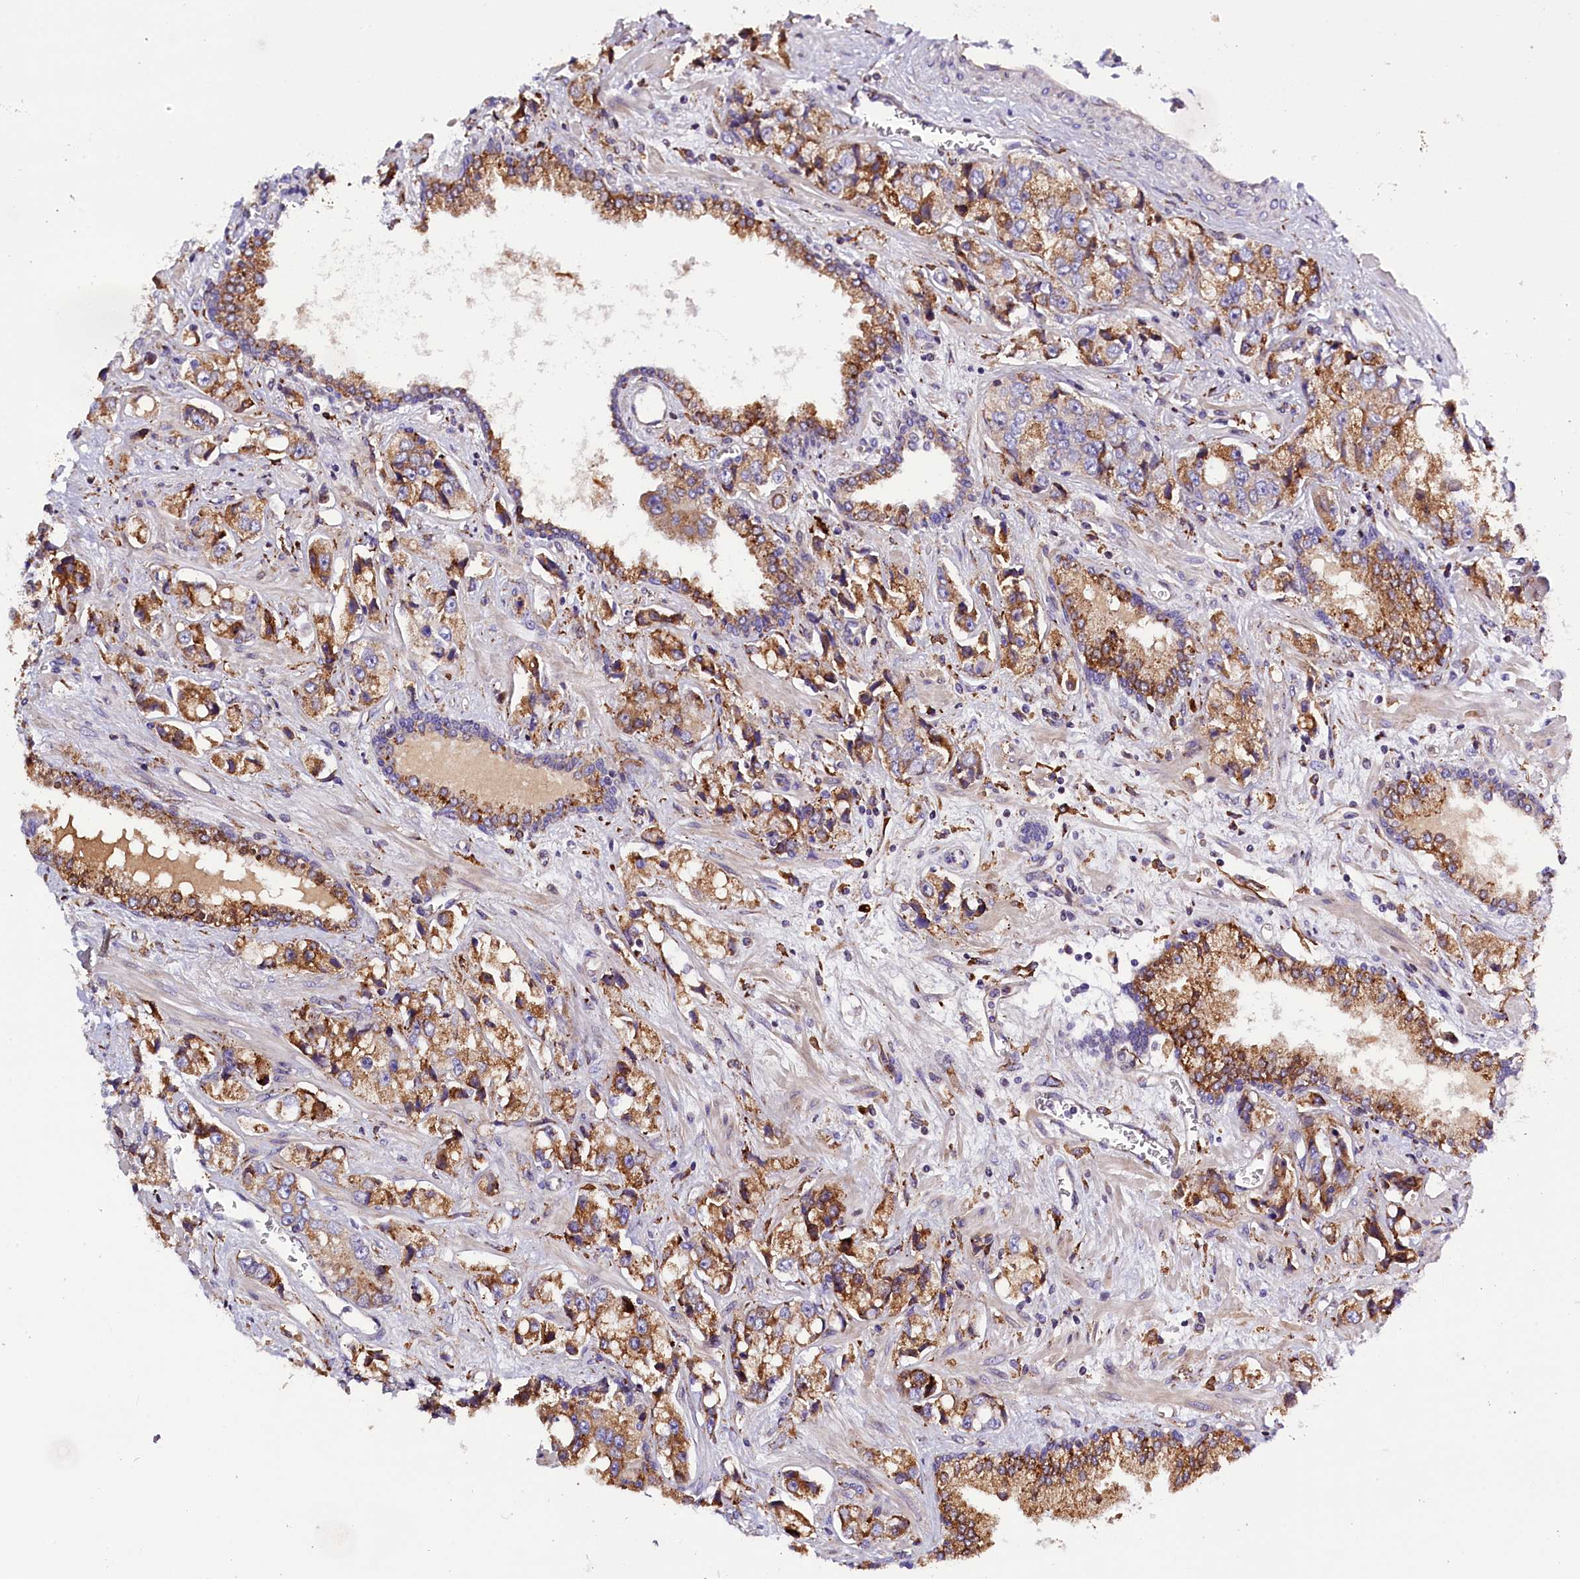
{"staining": {"intensity": "moderate", "quantity": ">75%", "location": "cytoplasmic/membranous"}, "tissue": "prostate cancer", "cell_type": "Tumor cells", "image_type": "cancer", "snomed": [{"axis": "morphology", "description": "Adenocarcinoma, High grade"}, {"axis": "topography", "description": "Prostate"}], "caption": "Protein expression analysis of human prostate cancer (adenocarcinoma (high-grade)) reveals moderate cytoplasmic/membranous staining in approximately >75% of tumor cells.", "gene": "CMTR2", "patient": {"sex": "male", "age": 74}}